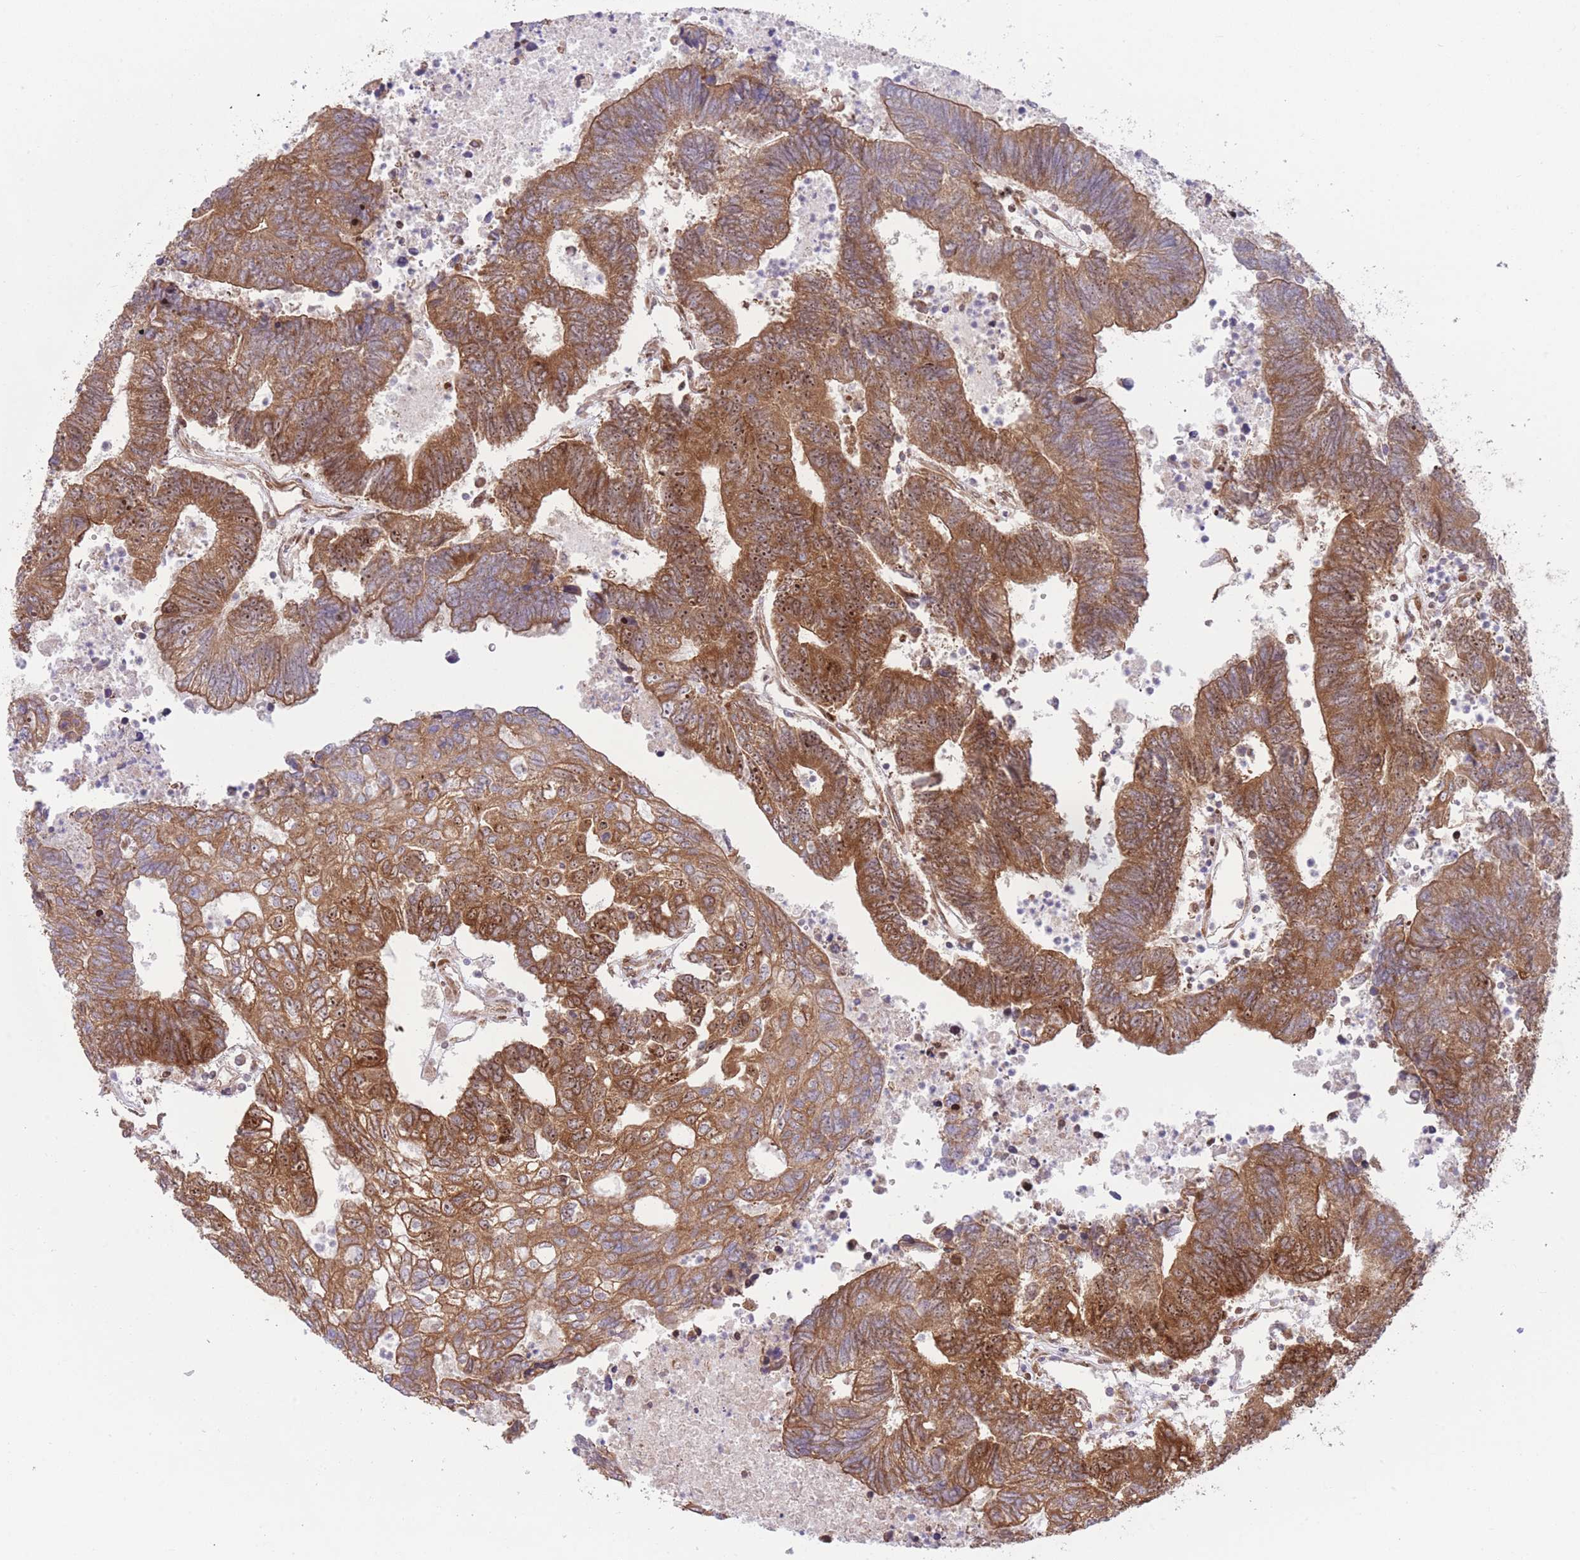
{"staining": {"intensity": "strong", "quantity": ">75%", "location": "cytoplasmic/membranous"}, "tissue": "colorectal cancer", "cell_type": "Tumor cells", "image_type": "cancer", "snomed": [{"axis": "morphology", "description": "Adenocarcinoma, NOS"}, {"axis": "topography", "description": "Colon"}], "caption": "Brown immunohistochemical staining in colorectal cancer (adenocarcinoma) displays strong cytoplasmic/membranous staining in approximately >75% of tumor cells.", "gene": "BOLA2B", "patient": {"sex": "female", "age": 48}}